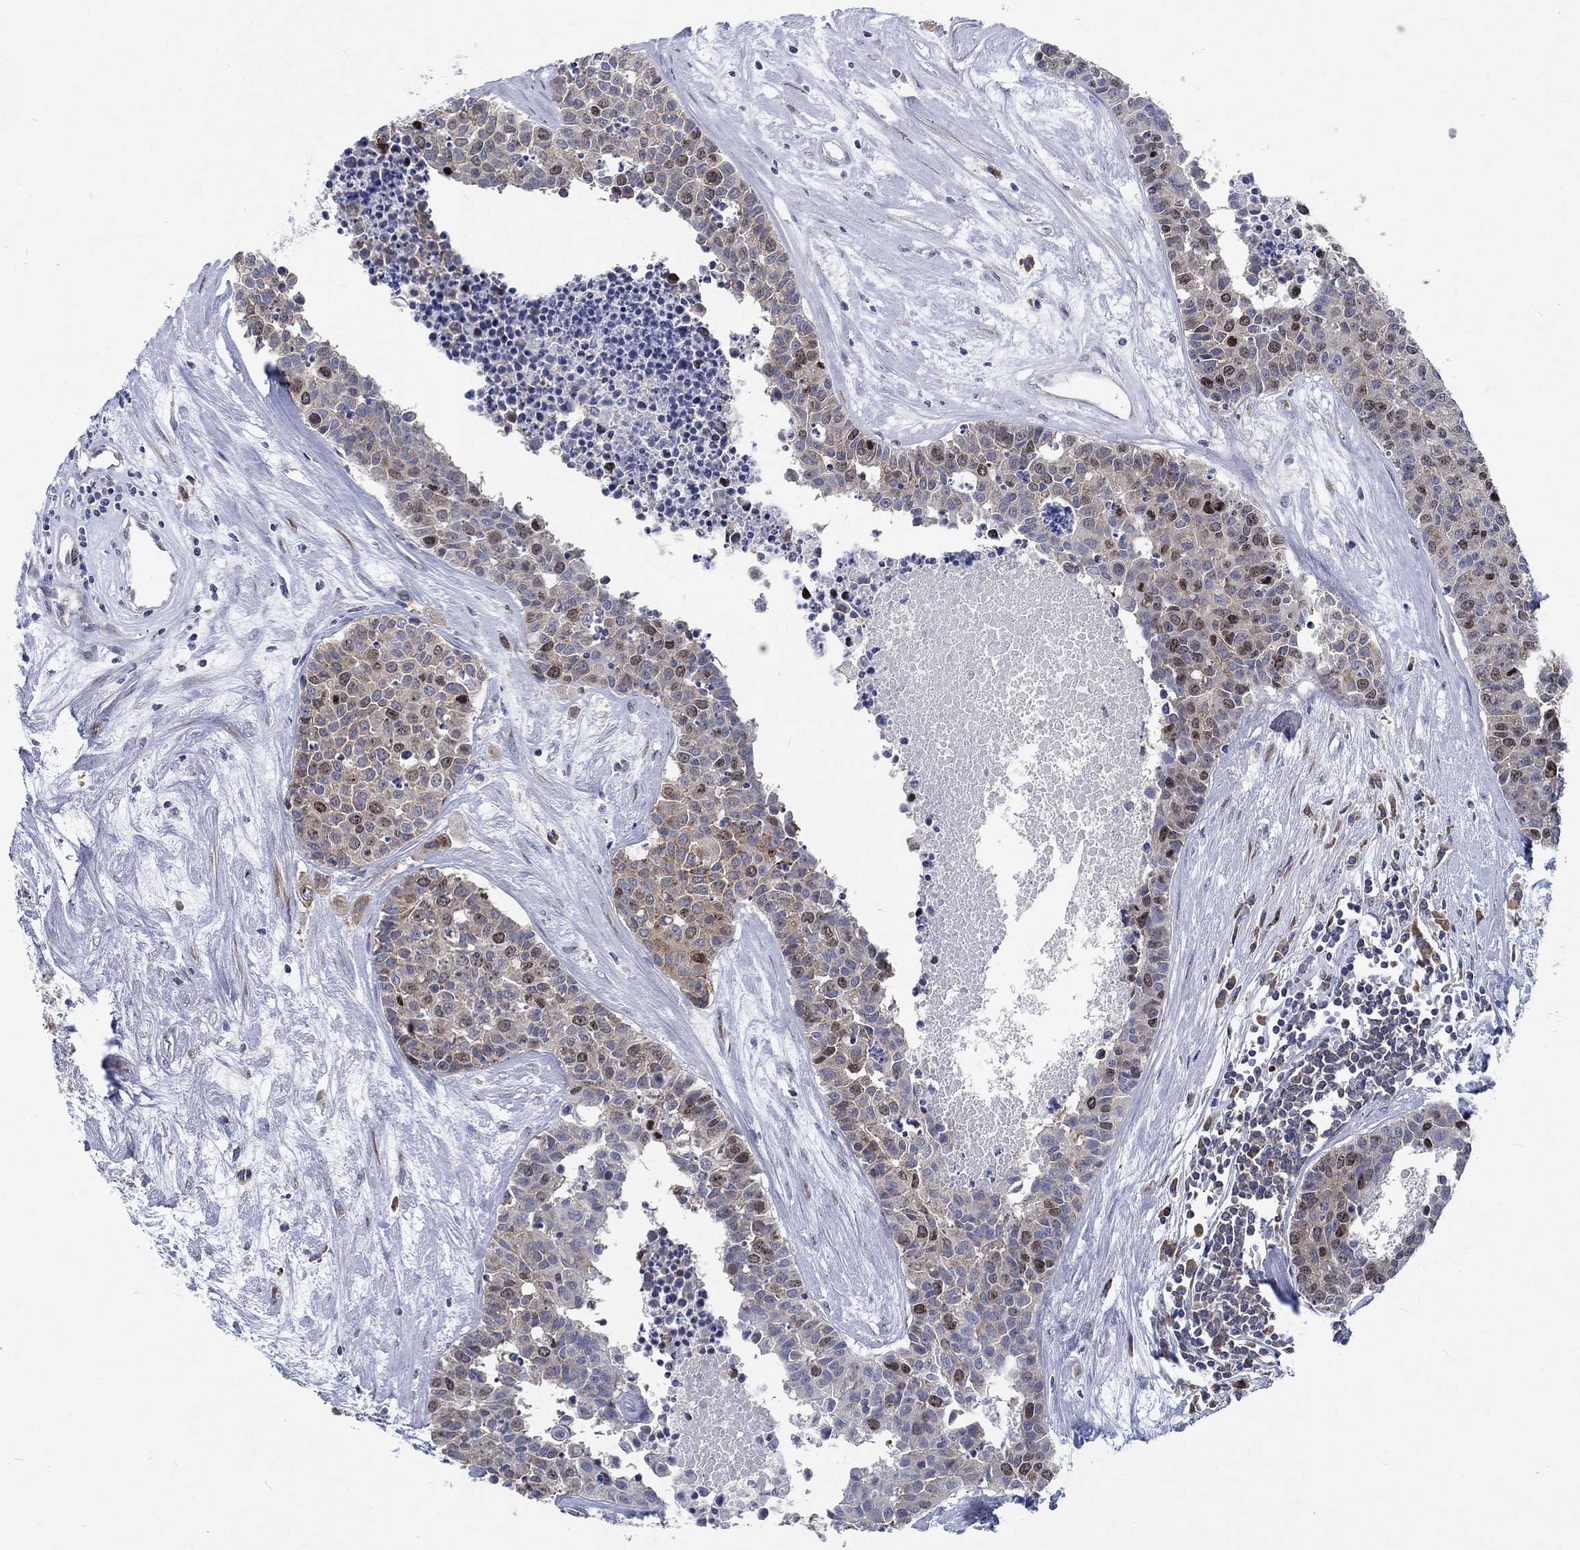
{"staining": {"intensity": "weak", "quantity": "25%-75%", "location": "cytoplasmic/membranous,nuclear"}, "tissue": "carcinoid", "cell_type": "Tumor cells", "image_type": "cancer", "snomed": [{"axis": "morphology", "description": "Carcinoid, malignant, NOS"}, {"axis": "topography", "description": "Colon"}], "caption": "Carcinoid stained with IHC exhibits weak cytoplasmic/membranous and nuclear expression in about 25%-75% of tumor cells.", "gene": "MMP24", "patient": {"sex": "male", "age": 81}}